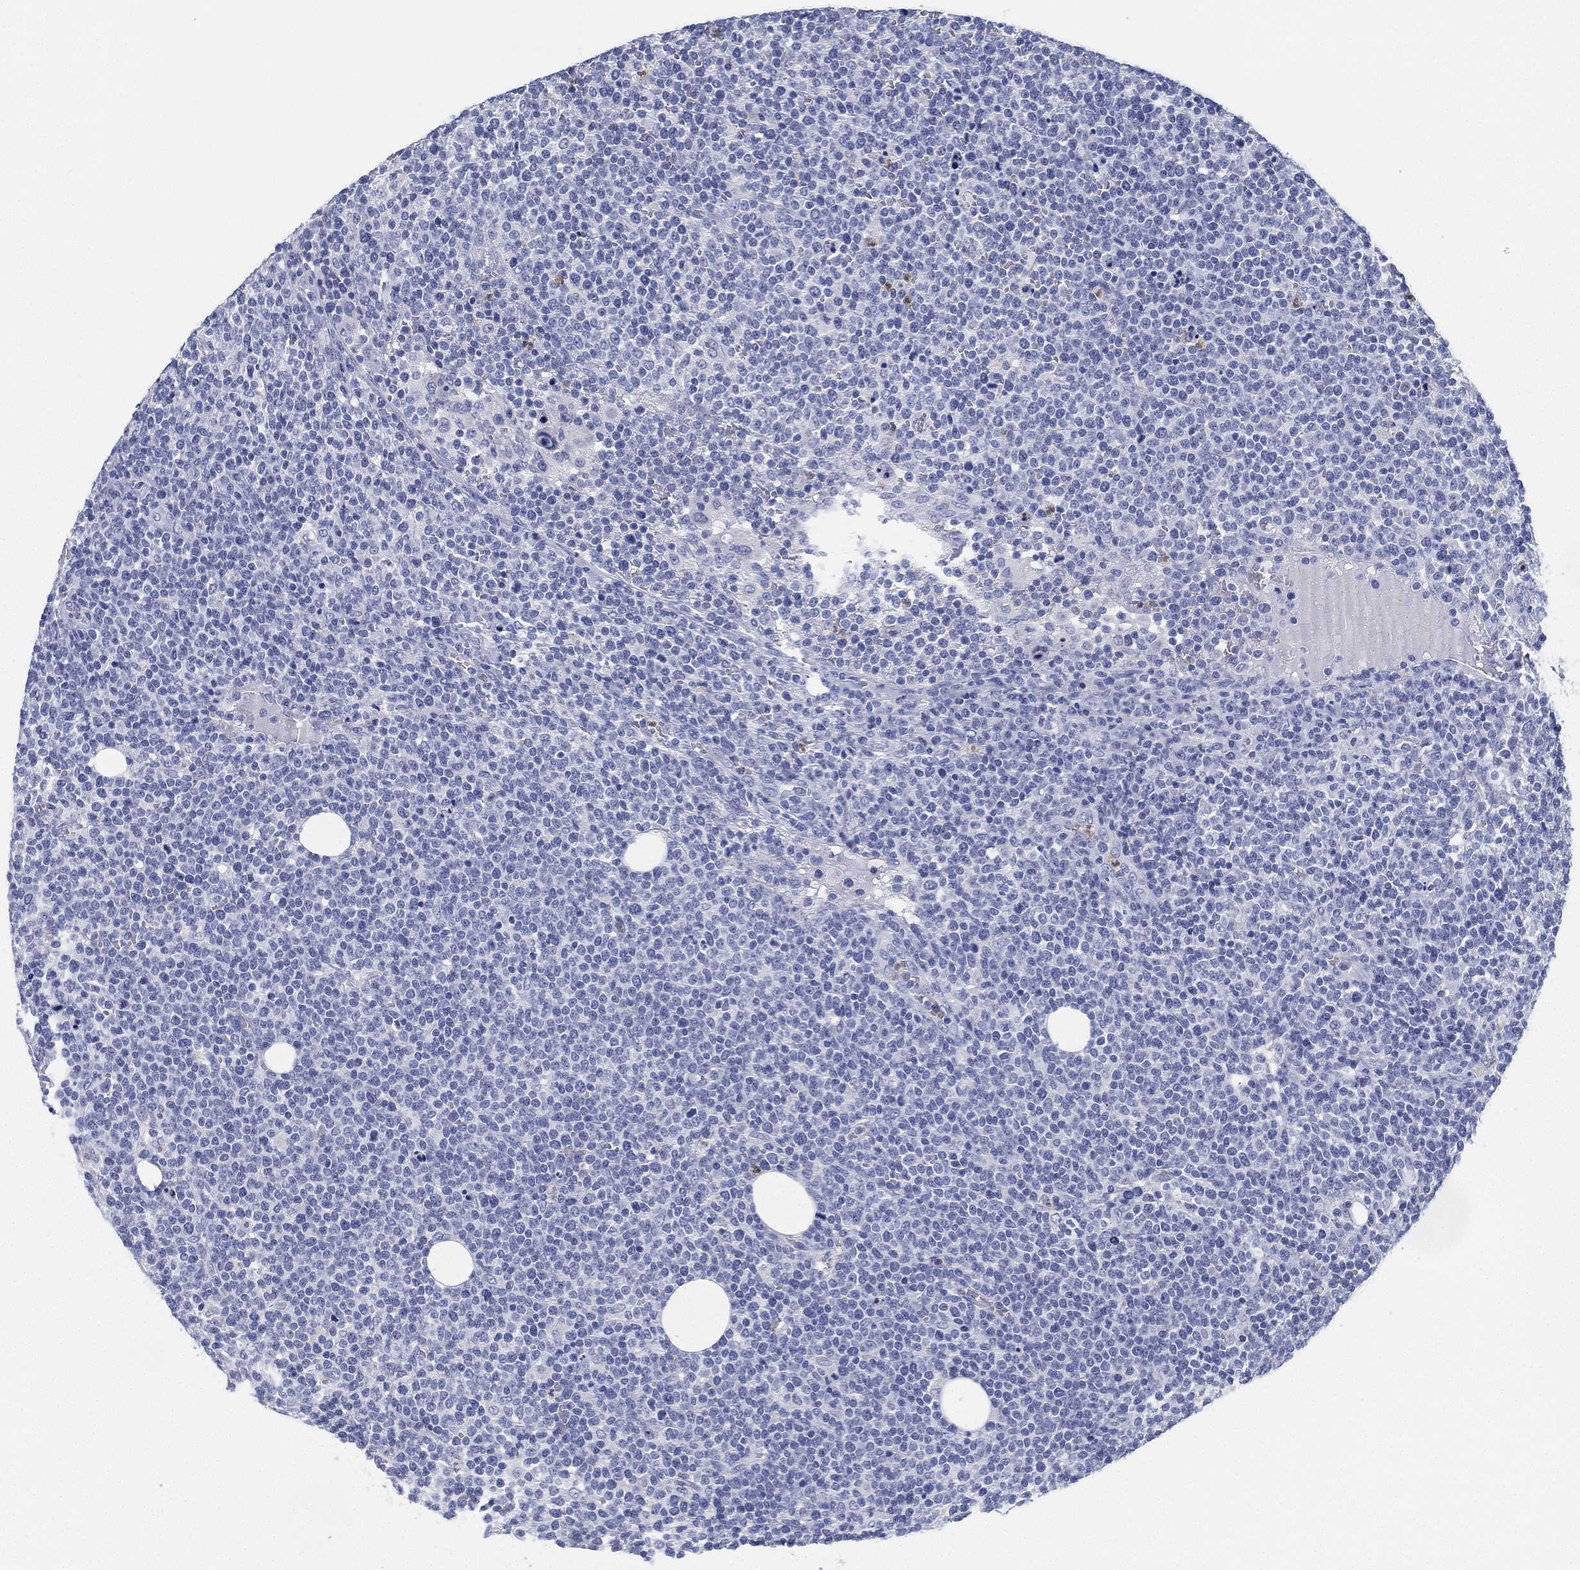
{"staining": {"intensity": "negative", "quantity": "none", "location": "none"}, "tissue": "lymphoma", "cell_type": "Tumor cells", "image_type": "cancer", "snomed": [{"axis": "morphology", "description": "Malignant lymphoma, non-Hodgkin's type, High grade"}, {"axis": "topography", "description": "Lymph node"}], "caption": "The photomicrograph demonstrates no staining of tumor cells in malignant lymphoma, non-Hodgkin's type (high-grade).", "gene": "DEFB121", "patient": {"sex": "male", "age": 61}}